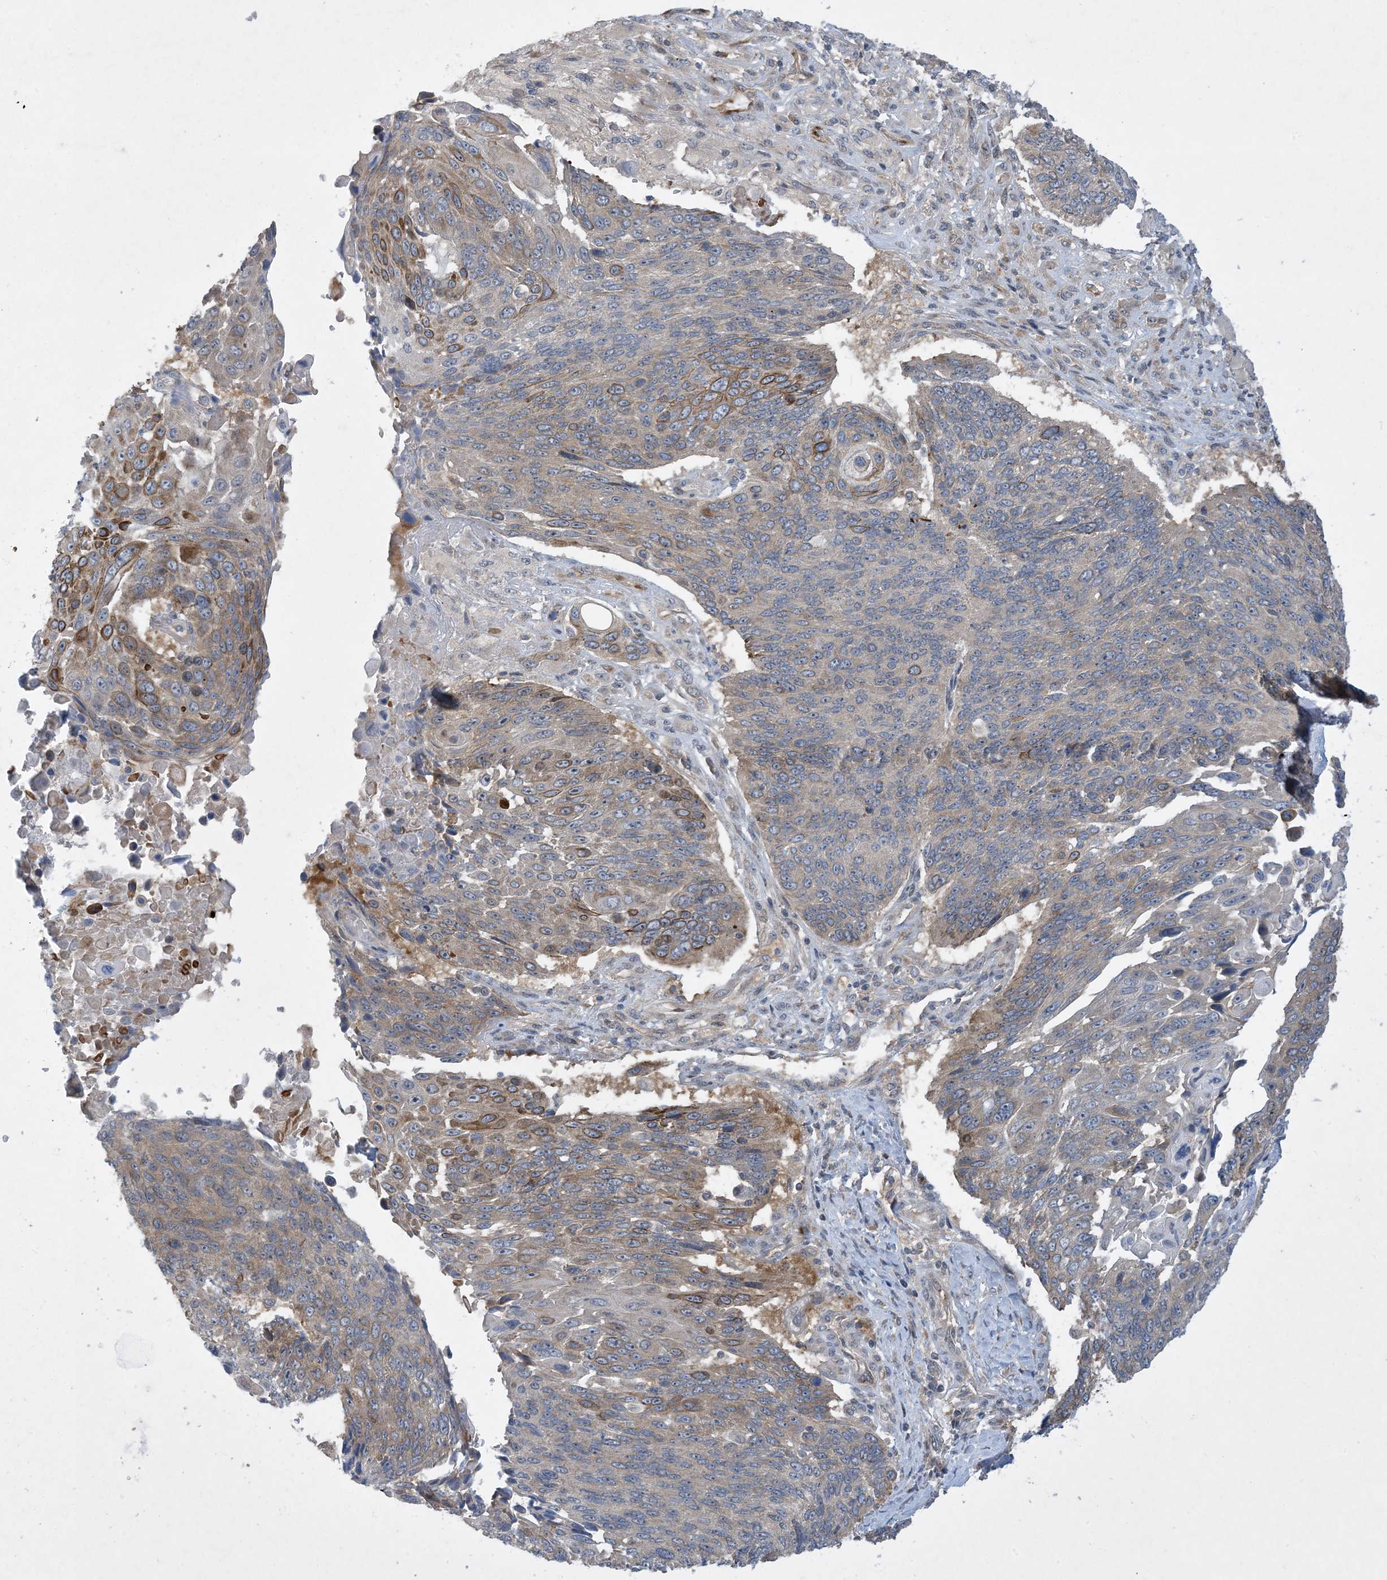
{"staining": {"intensity": "moderate", "quantity": "<25%", "location": "cytoplasmic/membranous"}, "tissue": "lung cancer", "cell_type": "Tumor cells", "image_type": "cancer", "snomed": [{"axis": "morphology", "description": "Squamous cell carcinoma, NOS"}, {"axis": "topography", "description": "Lung"}], "caption": "Protein staining reveals moderate cytoplasmic/membranous positivity in about <25% of tumor cells in lung cancer.", "gene": "TINAG", "patient": {"sex": "male", "age": 66}}